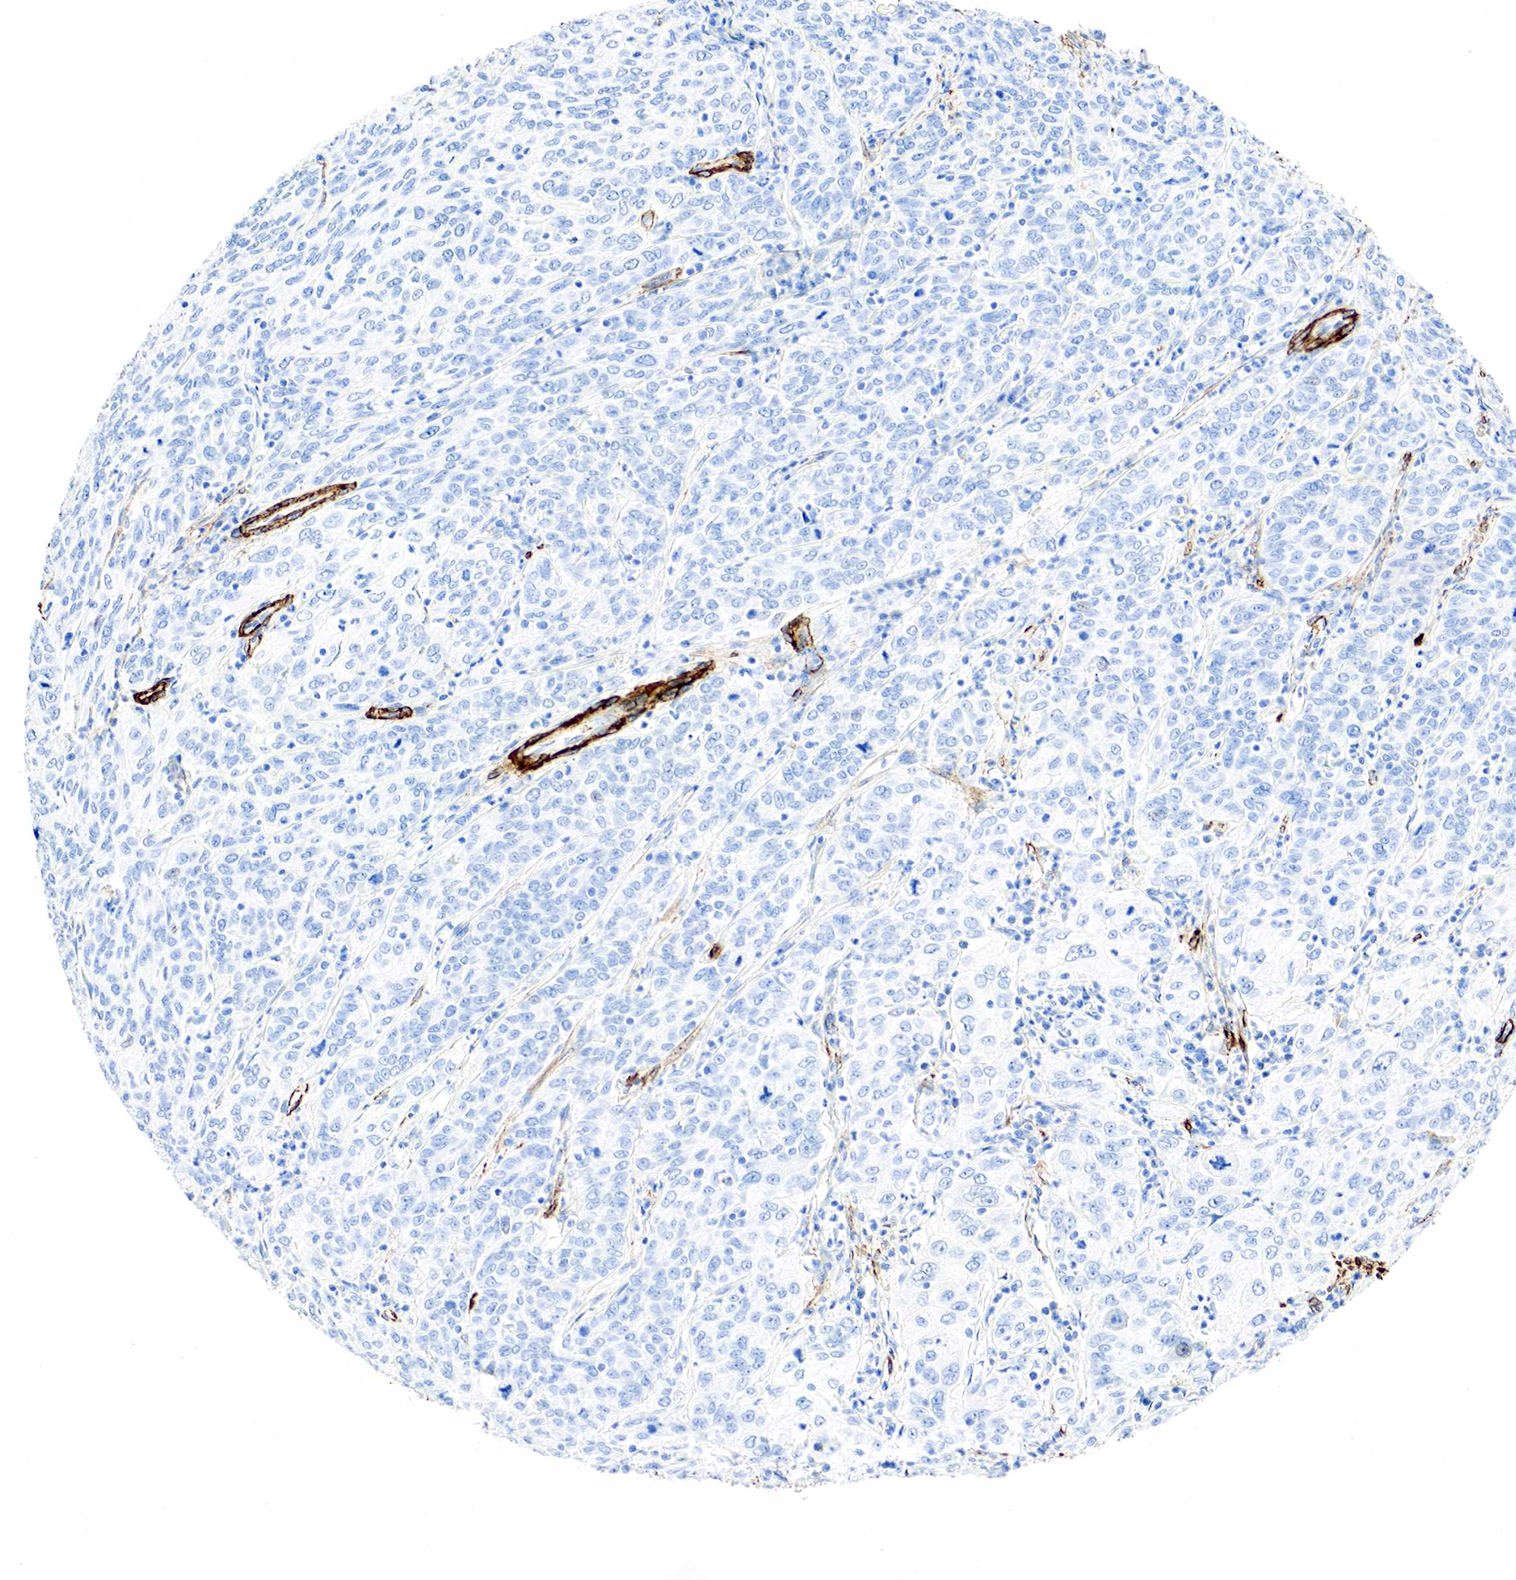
{"staining": {"intensity": "negative", "quantity": "none", "location": "none"}, "tissue": "cervical cancer", "cell_type": "Tumor cells", "image_type": "cancer", "snomed": [{"axis": "morphology", "description": "Squamous cell carcinoma, NOS"}, {"axis": "topography", "description": "Cervix"}], "caption": "Cervical cancer was stained to show a protein in brown. There is no significant positivity in tumor cells.", "gene": "ACTA1", "patient": {"sex": "female", "age": 38}}